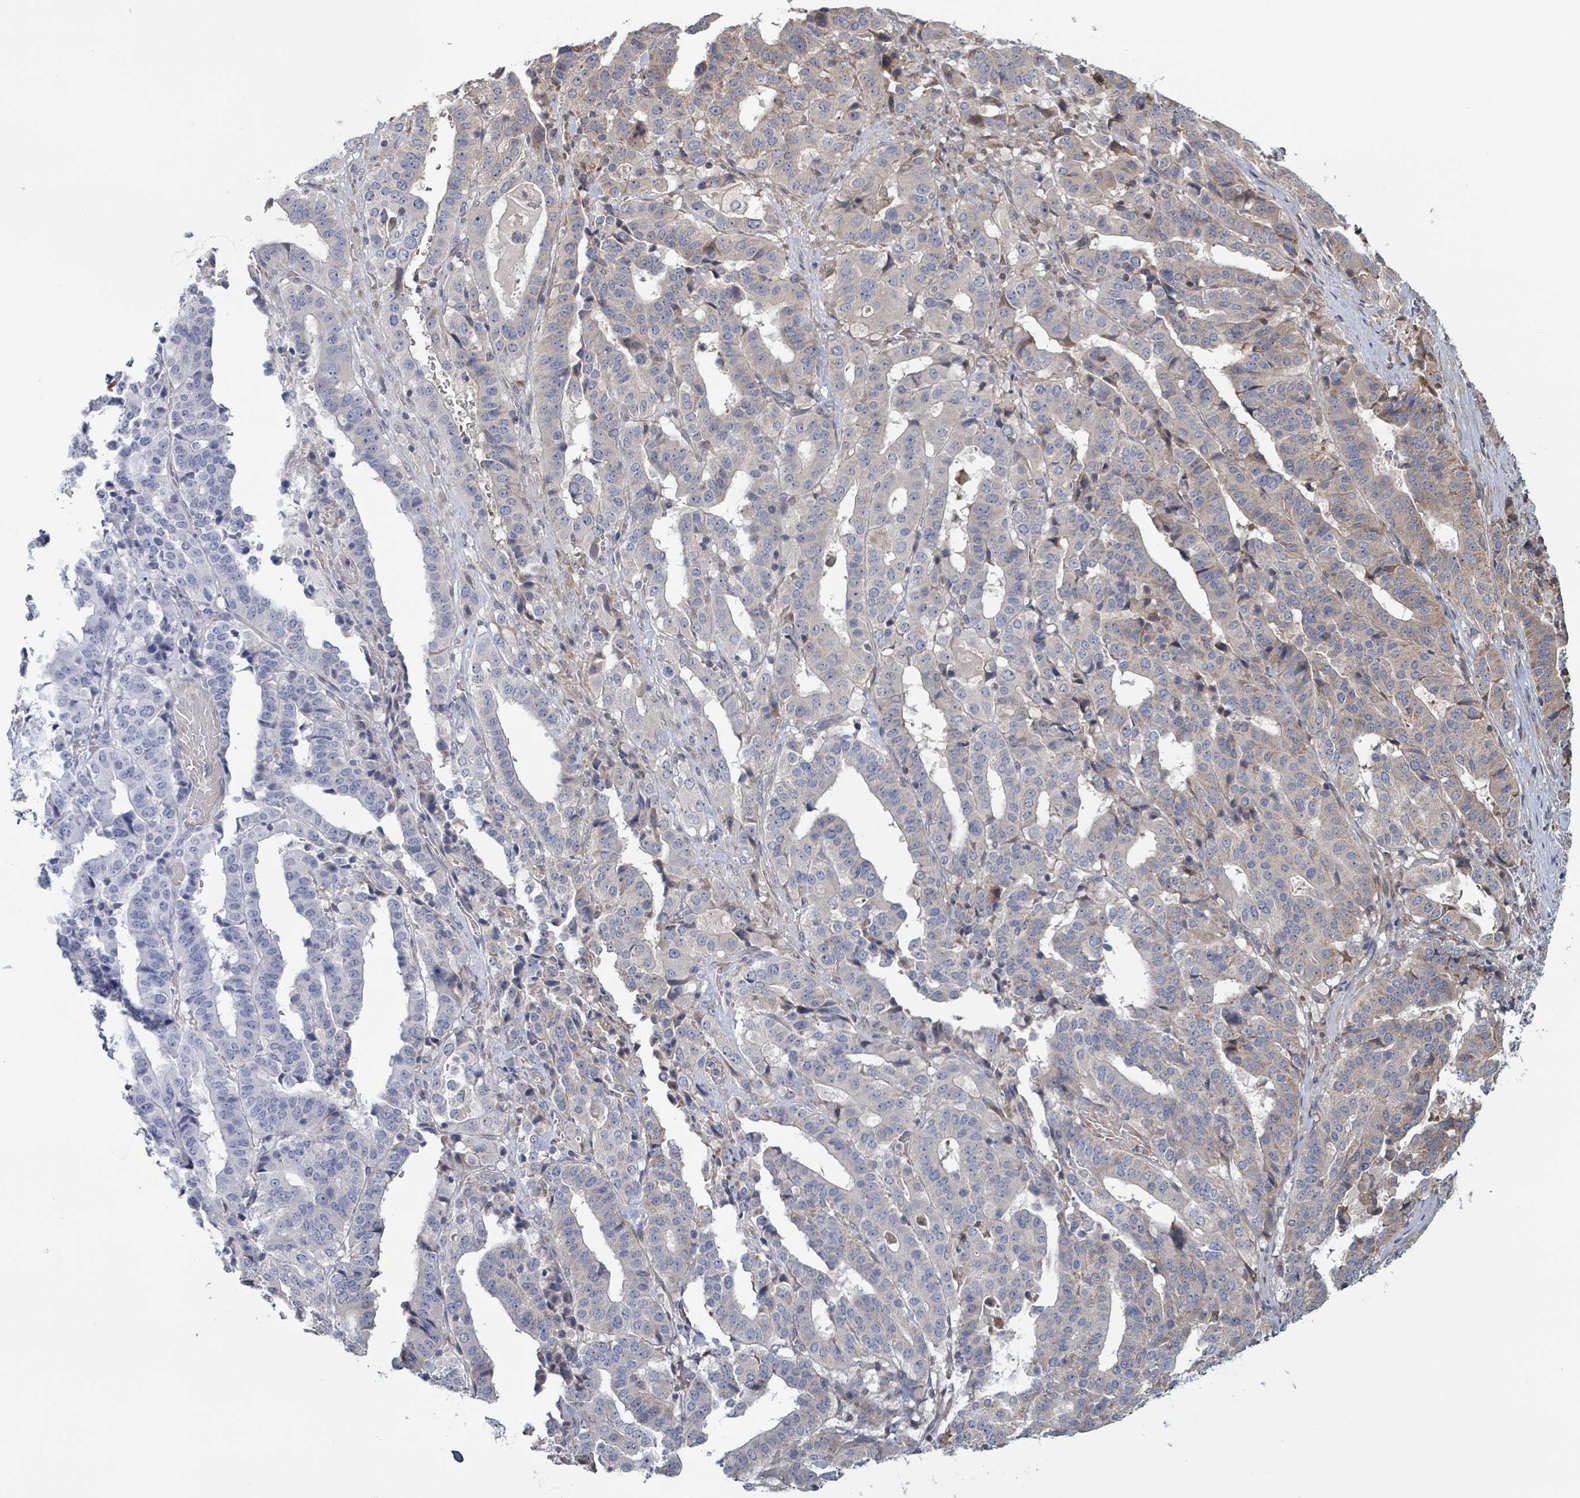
{"staining": {"intensity": "weak", "quantity": "25%-75%", "location": "cytoplasmic/membranous"}, "tissue": "stomach cancer", "cell_type": "Tumor cells", "image_type": "cancer", "snomed": [{"axis": "morphology", "description": "Adenocarcinoma, NOS"}, {"axis": "topography", "description": "Stomach"}], "caption": "DAB immunohistochemical staining of stomach adenocarcinoma reveals weak cytoplasmic/membranous protein positivity in approximately 25%-75% of tumor cells. The staining was performed using DAB (3,3'-diaminobenzidine) to visualize the protein expression in brown, while the nuclei were stained in blue with hematoxylin (Magnification: 20x).", "gene": "HIVEP1", "patient": {"sex": "male", "age": 48}}